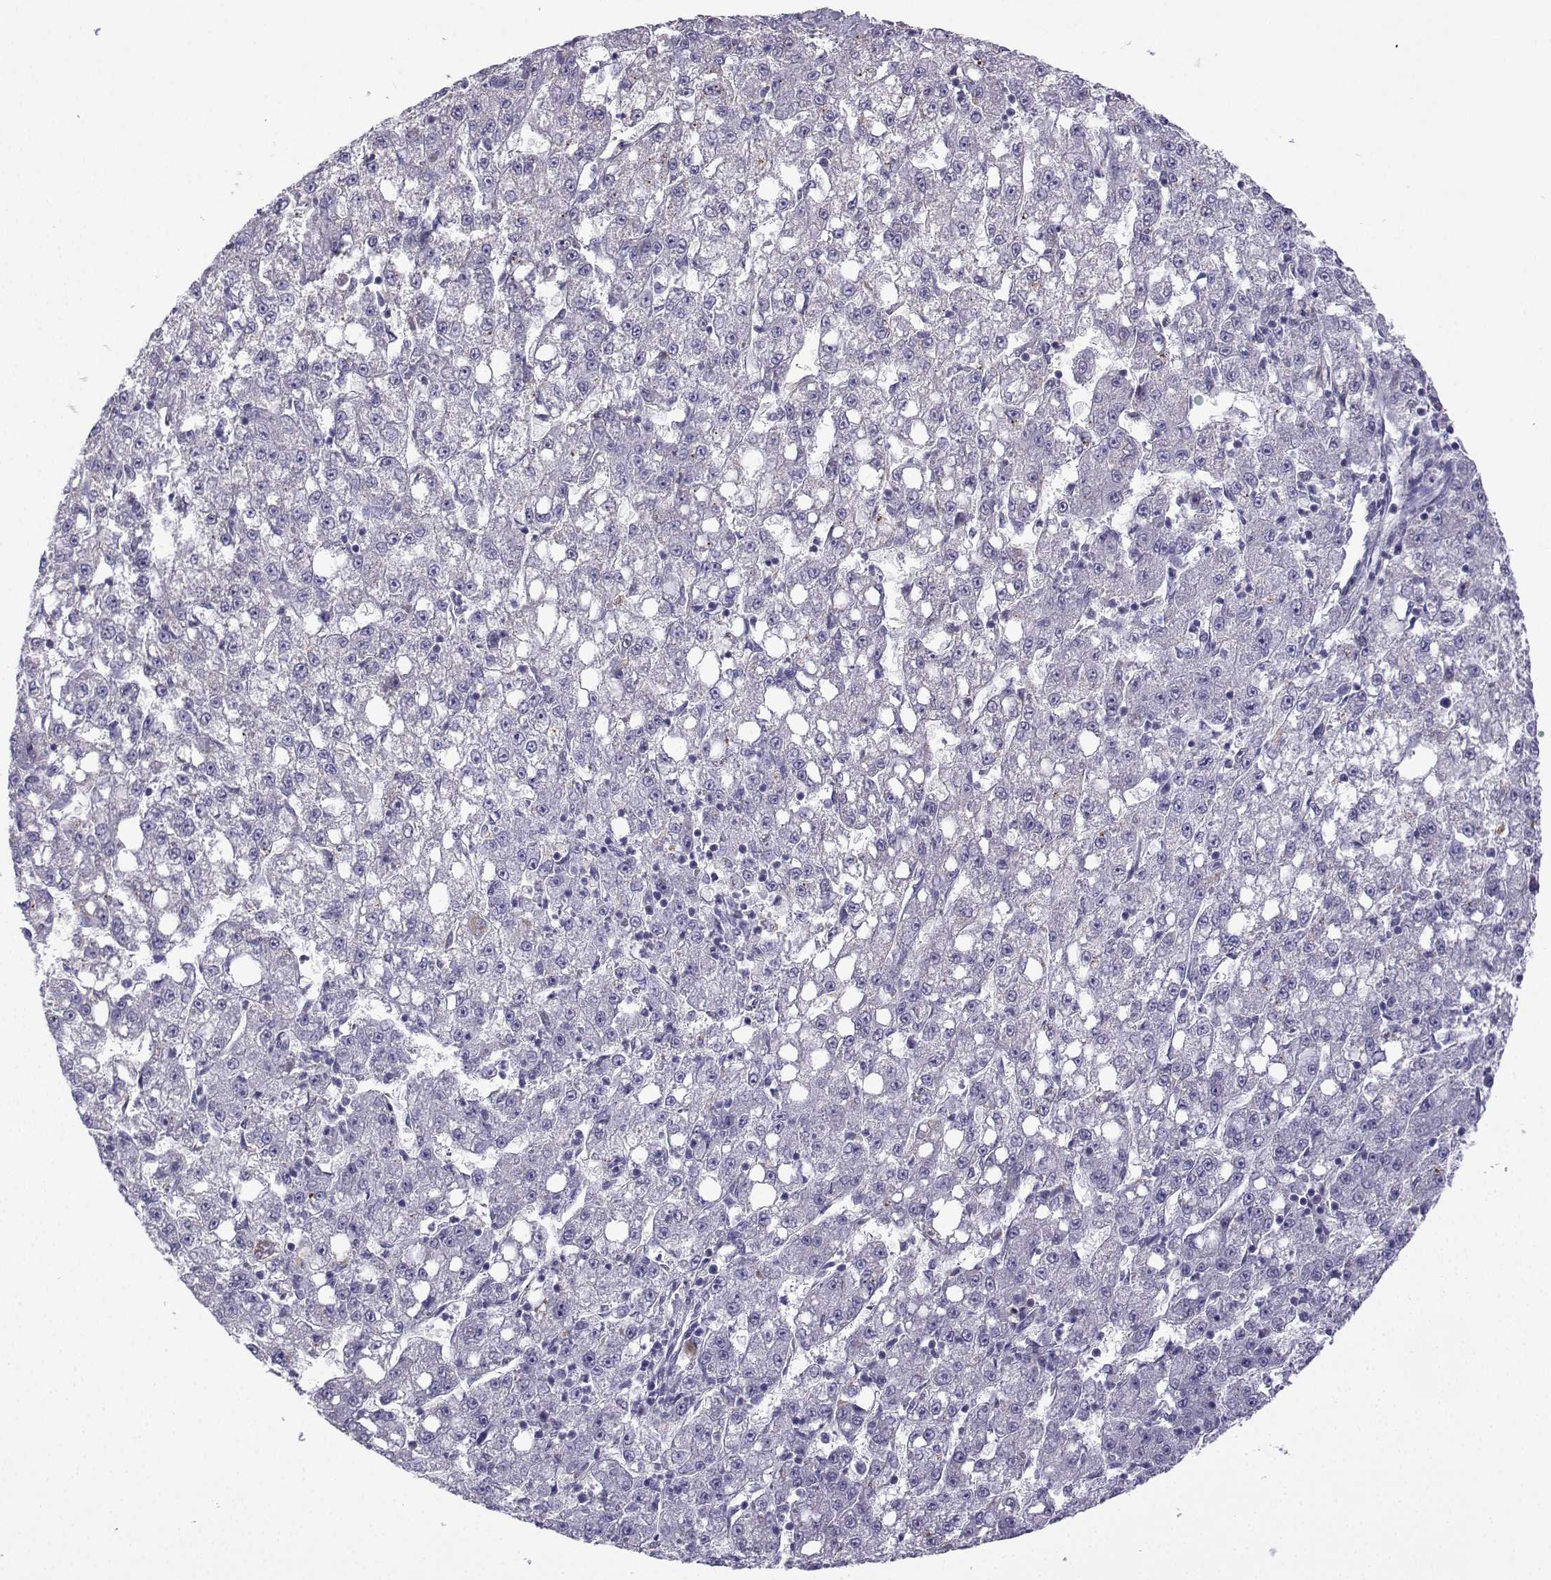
{"staining": {"intensity": "negative", "quantity": "none", "location": "none"}, "tissue": "liver cancer", "cell_type": "Tumor cells", "image_type": "cancer", "snomed": [{"axis": "morphology", "description": "Carcinoma, Hepatocellular, NOS"}, {"axis": "topography", "description": "Liver"}], "caption": "Histopathology image shows no protein staining in tumor cells of liver cancer tissue.", "gene": "SPACA7", "patient": {"sex": "female", "age": 65}}